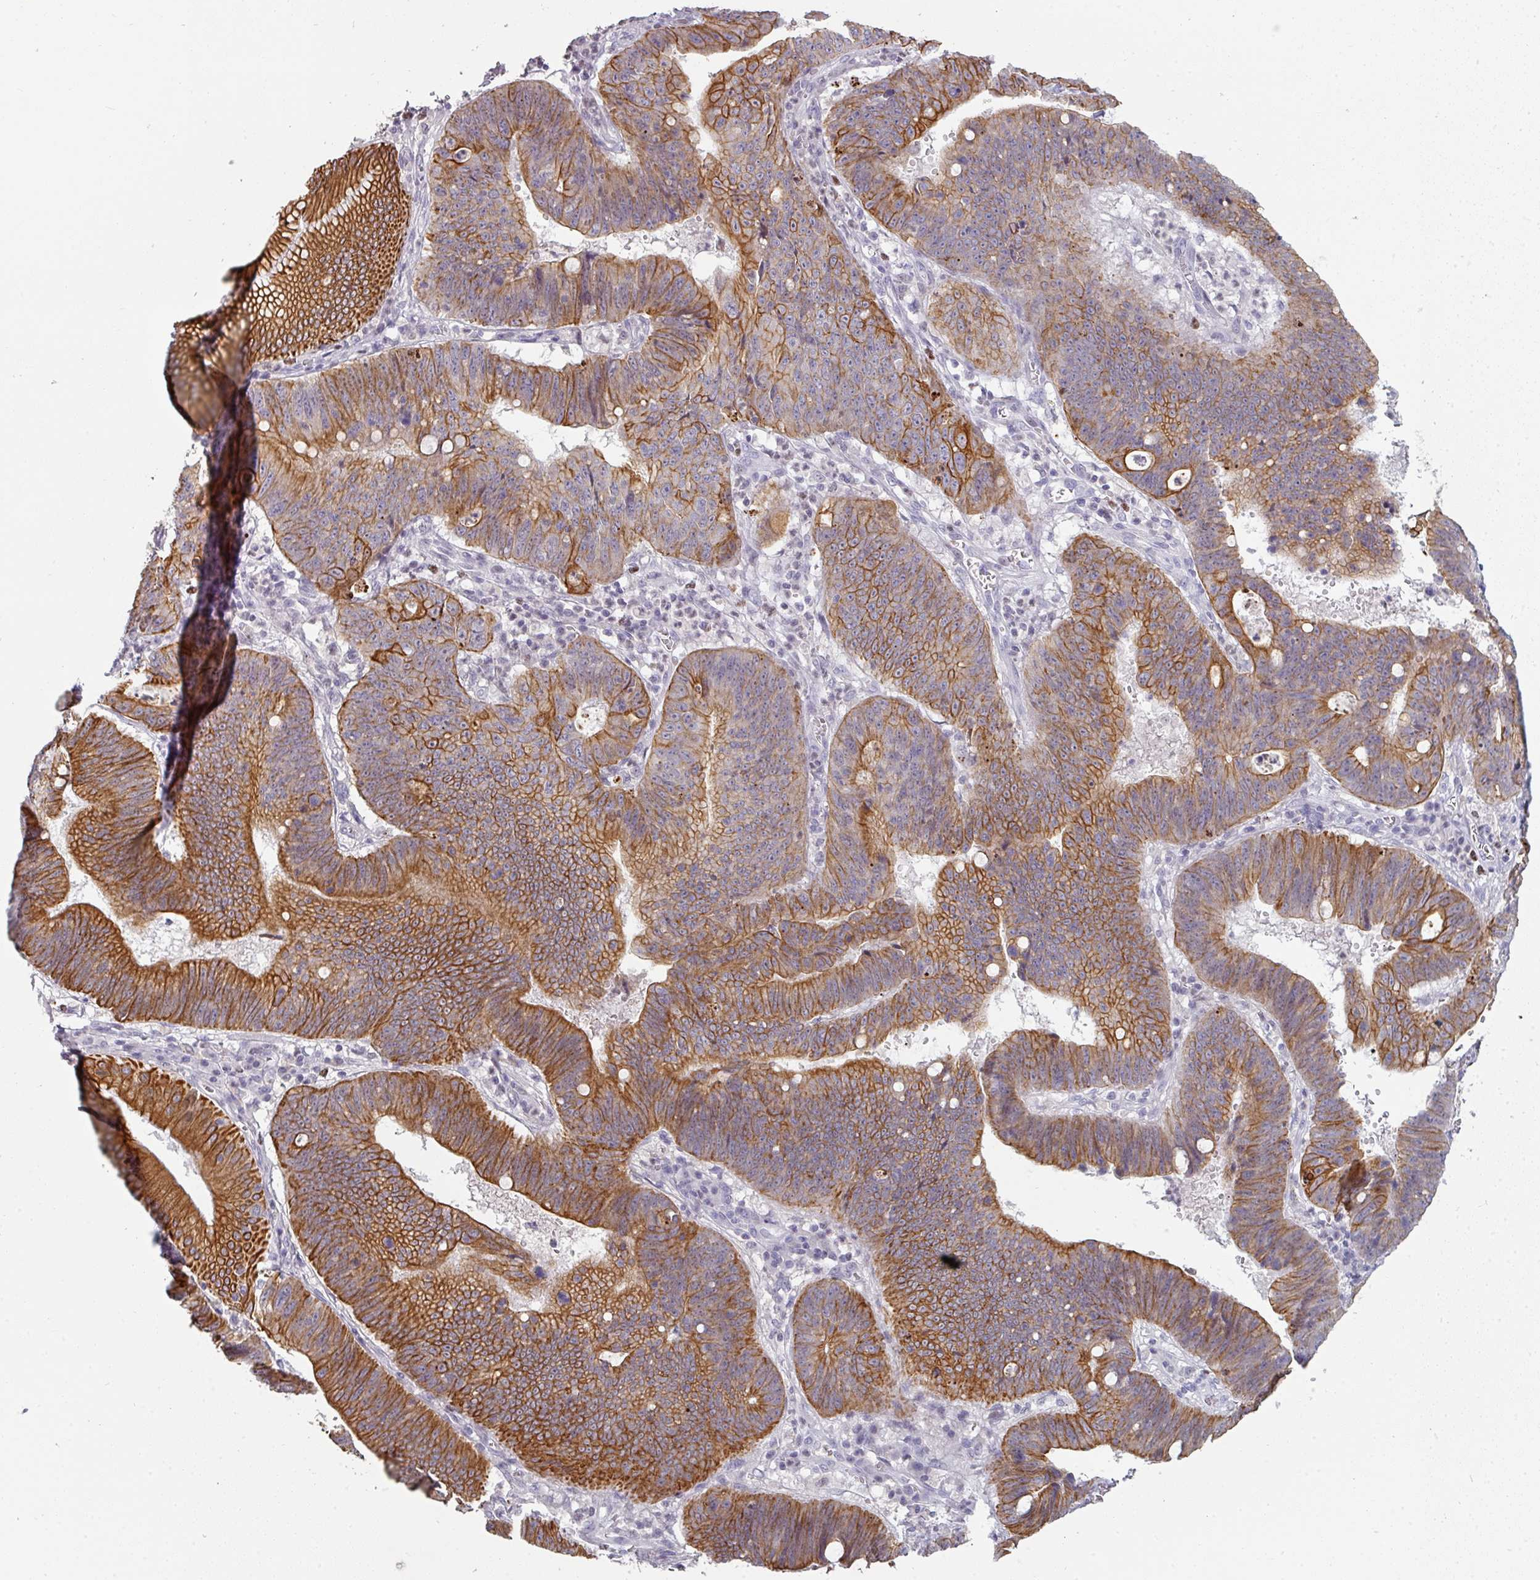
{"staining": {"intensity": "strong", "quantity": ">75%", "location": "cytoplasmic/membranous"}, "tissue": "stomach cancer", "cell_type": "Tumor cells", "image_type": "cancer", "snomed": [{"axis": "morphology", "description": "Adenocarcinoma, NOS"}, {"axis": "topography", "description": "Stomach"}], "caption": "Stomach cancer stained for a protein (brown) shows strong cytoplasmic/membranous positive staining in about >75% of tumor cells.", "gene": "GTF2H3", "patient": {"sex": "male", "age": 59}}